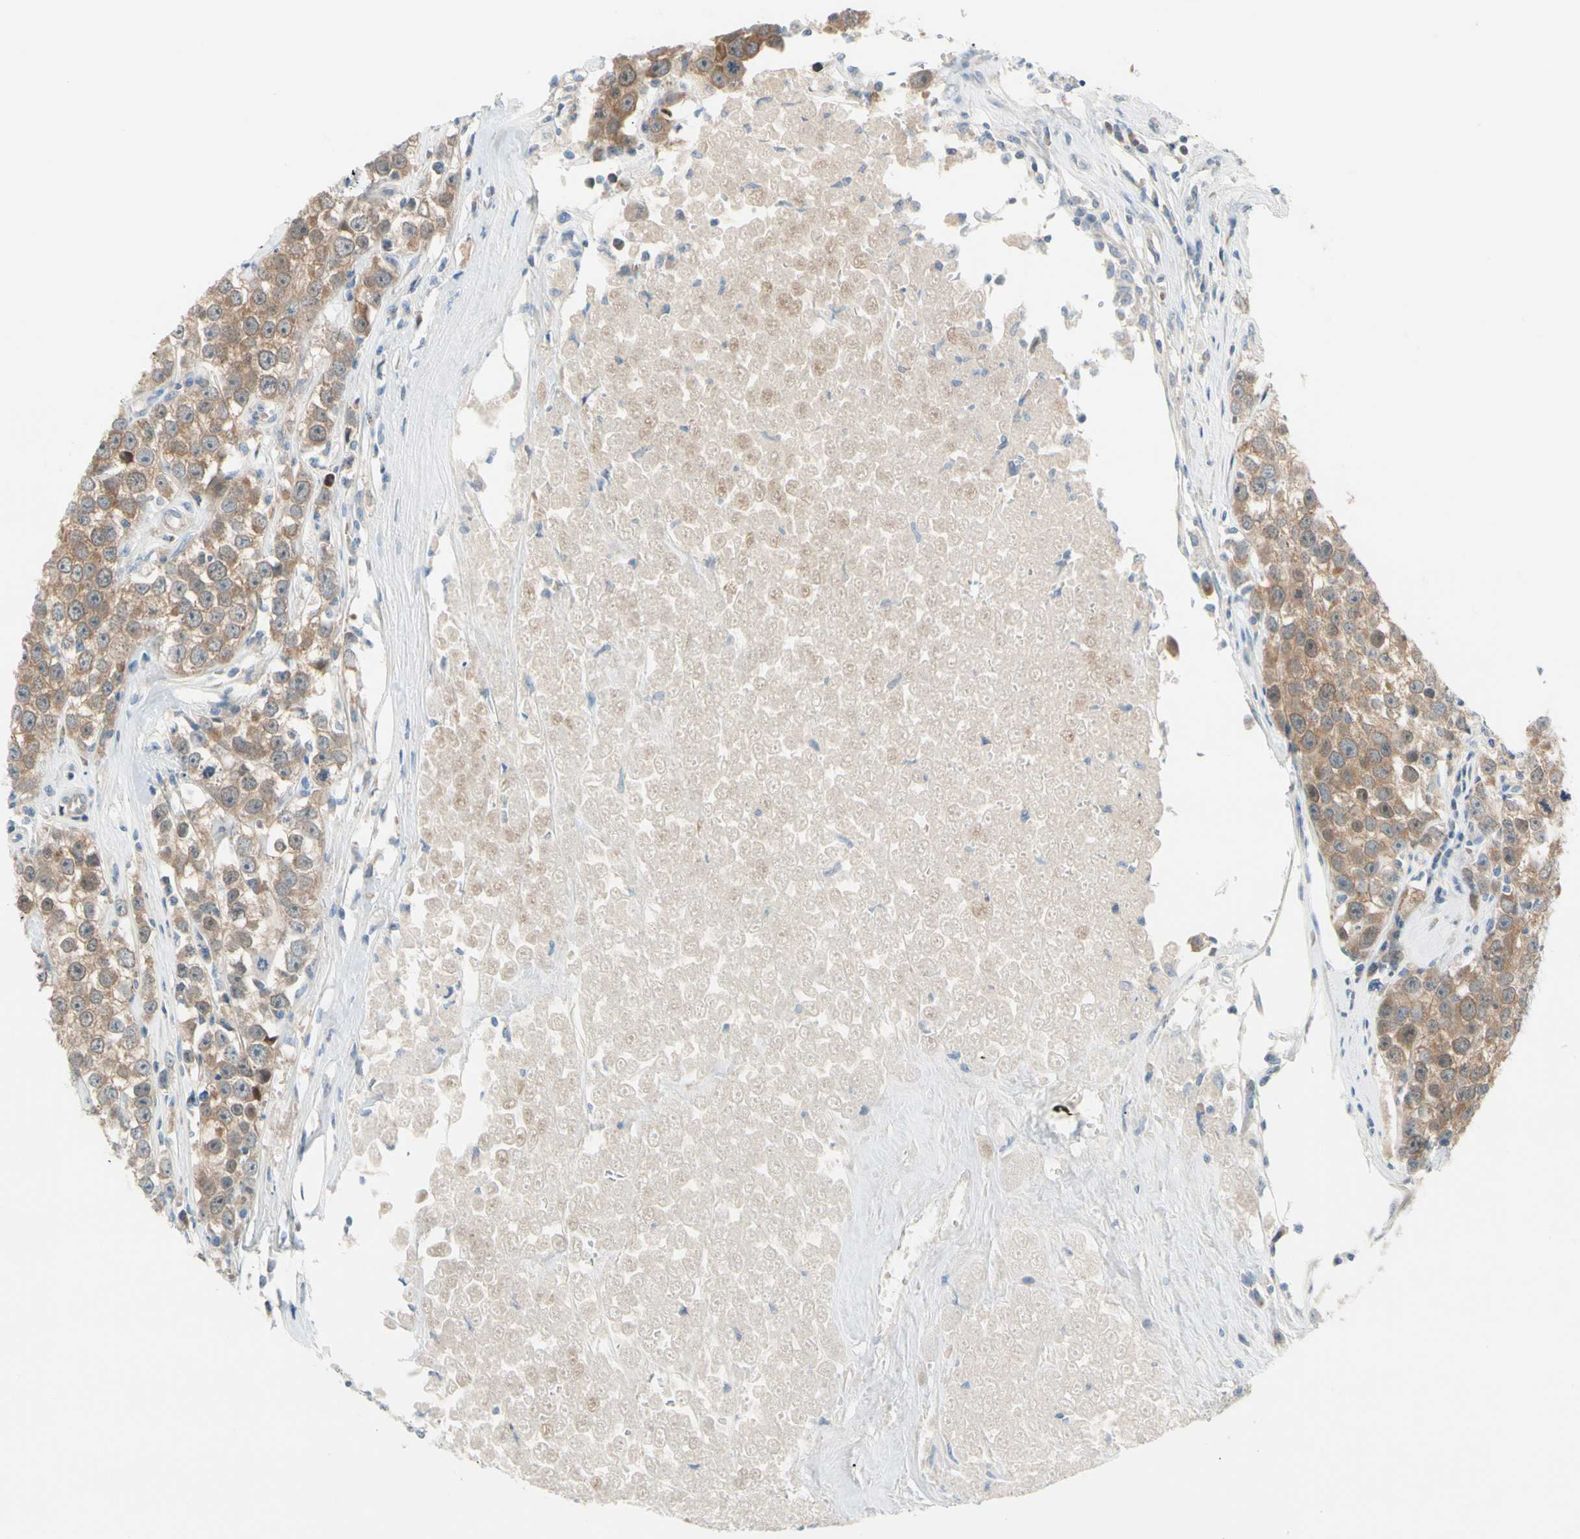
{"staining": {"intensity": "moderate", "quantity": ">75%", "location": "cytoplasmic/membranous"}, "tissue": "testis cancer", "cell_type": "Tumor cells", "image_type": "cancer", "snomed": [{"axis": "morphology", "description": "Seminoma, NOS"}, {"axis": "morphology", "description": "Carcinoma, Embryonal, NOS"}, {"axis": "topography", "description": "Testis"}], "caption": "Testis embryonal carcinoma stained with a brown dye reveals moderate cytoplasmic/membranous positive expression in approximately >75% of tumor cells.", "gene": "CFAP36", "patient": {"sex": "male", "age": 52}}